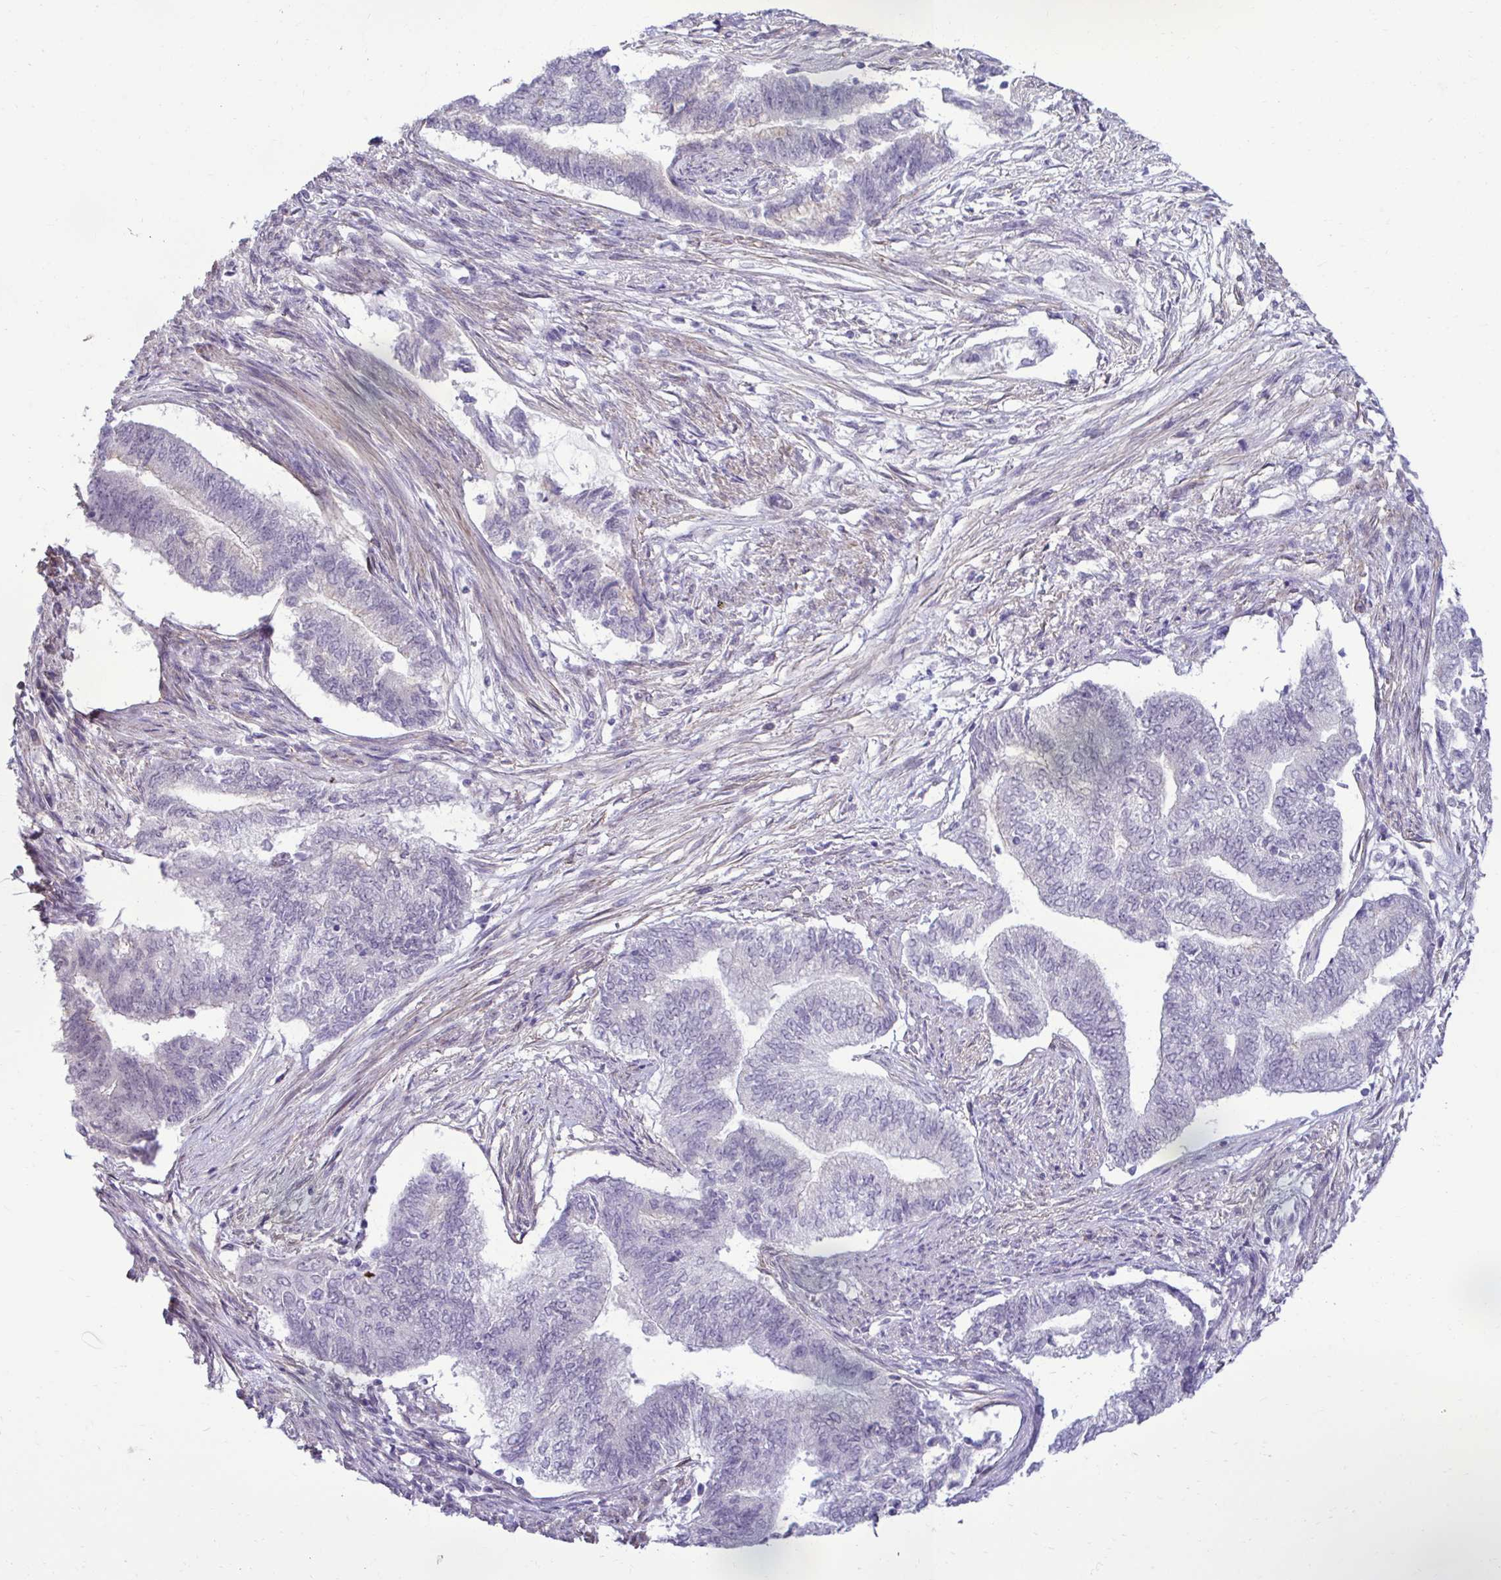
{"staining": {"intensity": "negative", "quantity": "none", "location": "none"}, "tissue": "endometrial cancer", "cell_type": "Tumor cells", "image_type": "cancer", "snomed": [{"axis": "morphology", "description": "Adenocarcinoma, NOS"}, {"axis": "topography", "description": "Endometrium"}], "caption": "The photomicrograph reveals no significant staining in tumor cells of adenocarcinoma (endometrial).", "gene": "SLC30A3", "patient": {"sex": "female", "age": 65}}